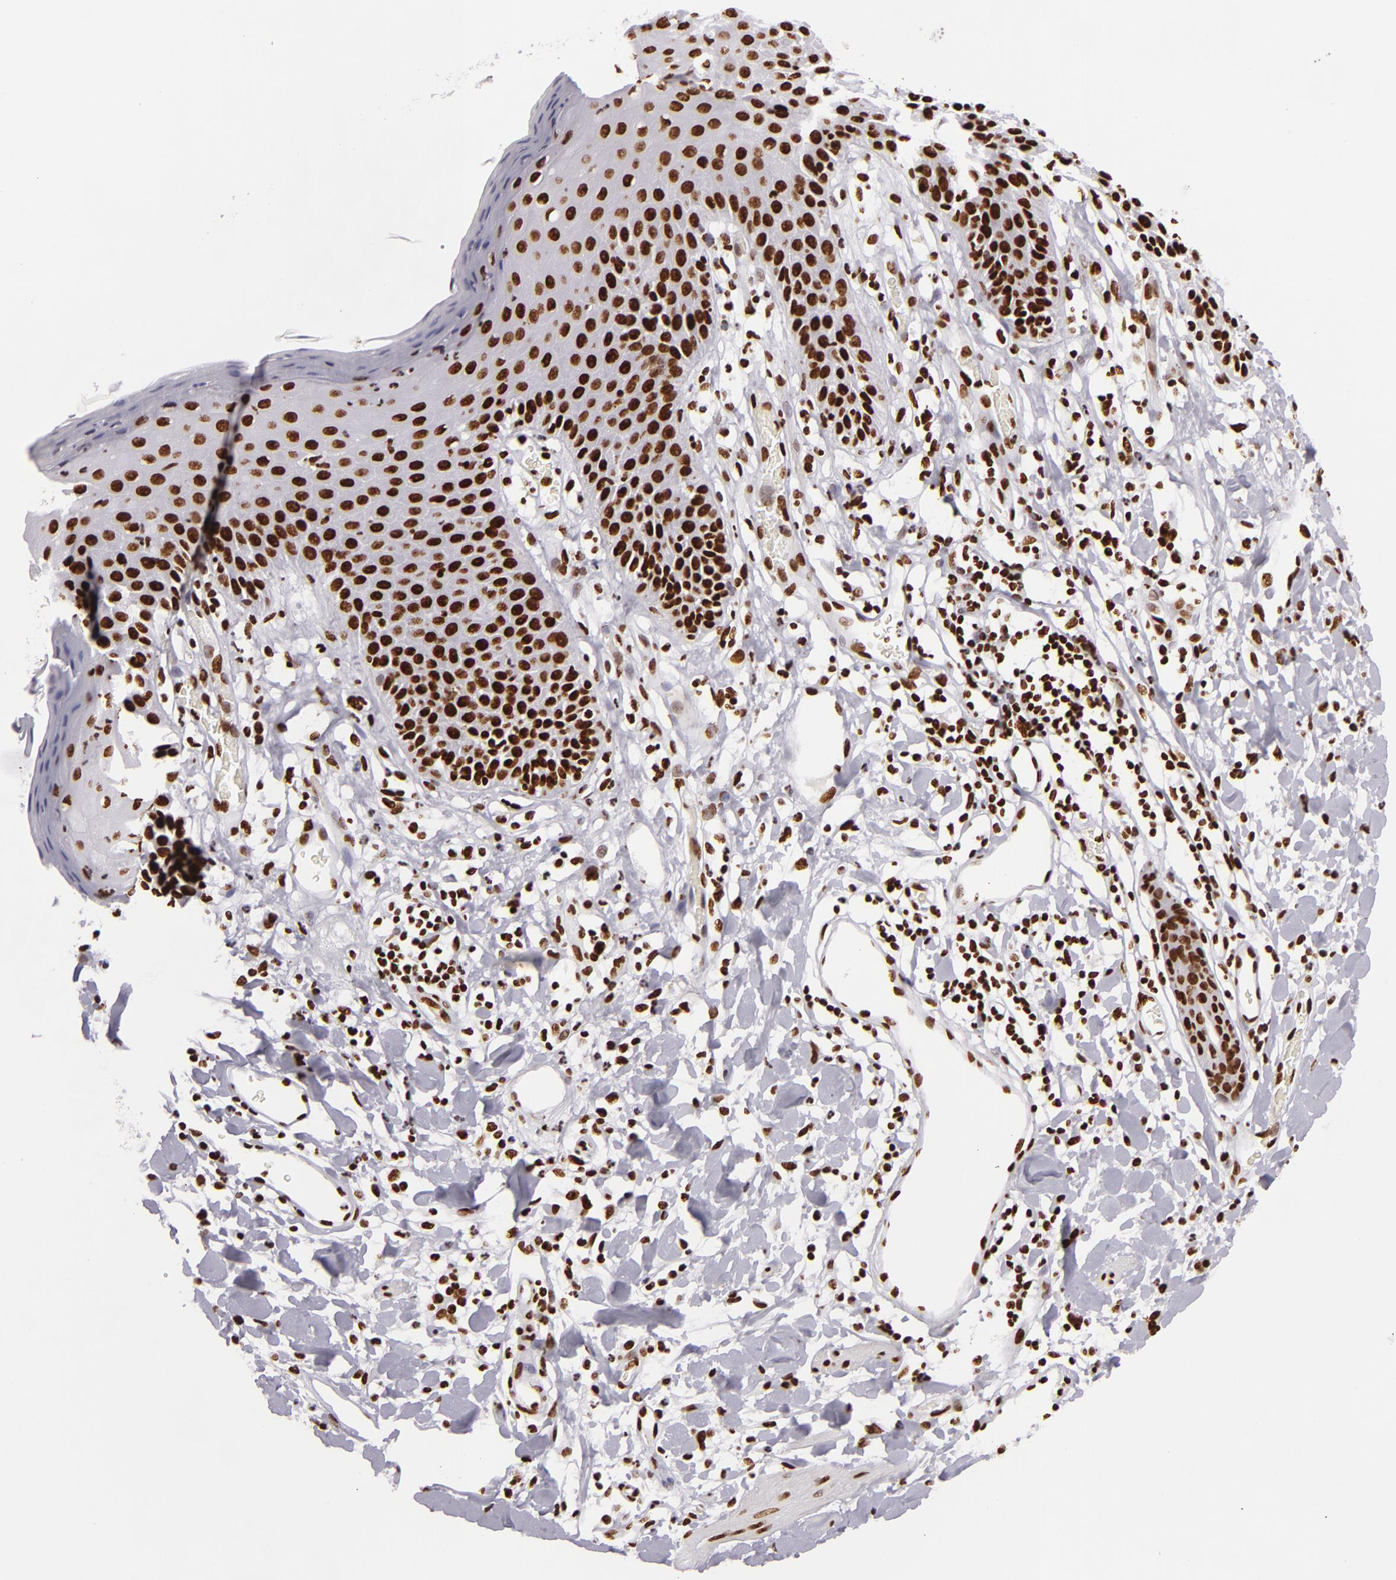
{"staining": {"intensity": "strong", "quantity": ">75%", "location": "nuclear"}, "tissue": "skin", "cell_type": "Epidermal cells", "image_type": "normal", "snomed": [{"axis": "morphology", "description": "Normal tissue, NOS"}, {"axis": "topography", "description": "Vulva"}, {"axis": "topography", "description": "Peripheral nerve tissue"}], "caption": "Immunohistochemistry of unremarkable human skin shows high levels of strong nuclear staining in approximately >75% of epidermal cells. (Brightfield microscopy of DAB IHC at high magnification).", "gene": "SAFB", "patient": {"sex": "female", "age": 68}}